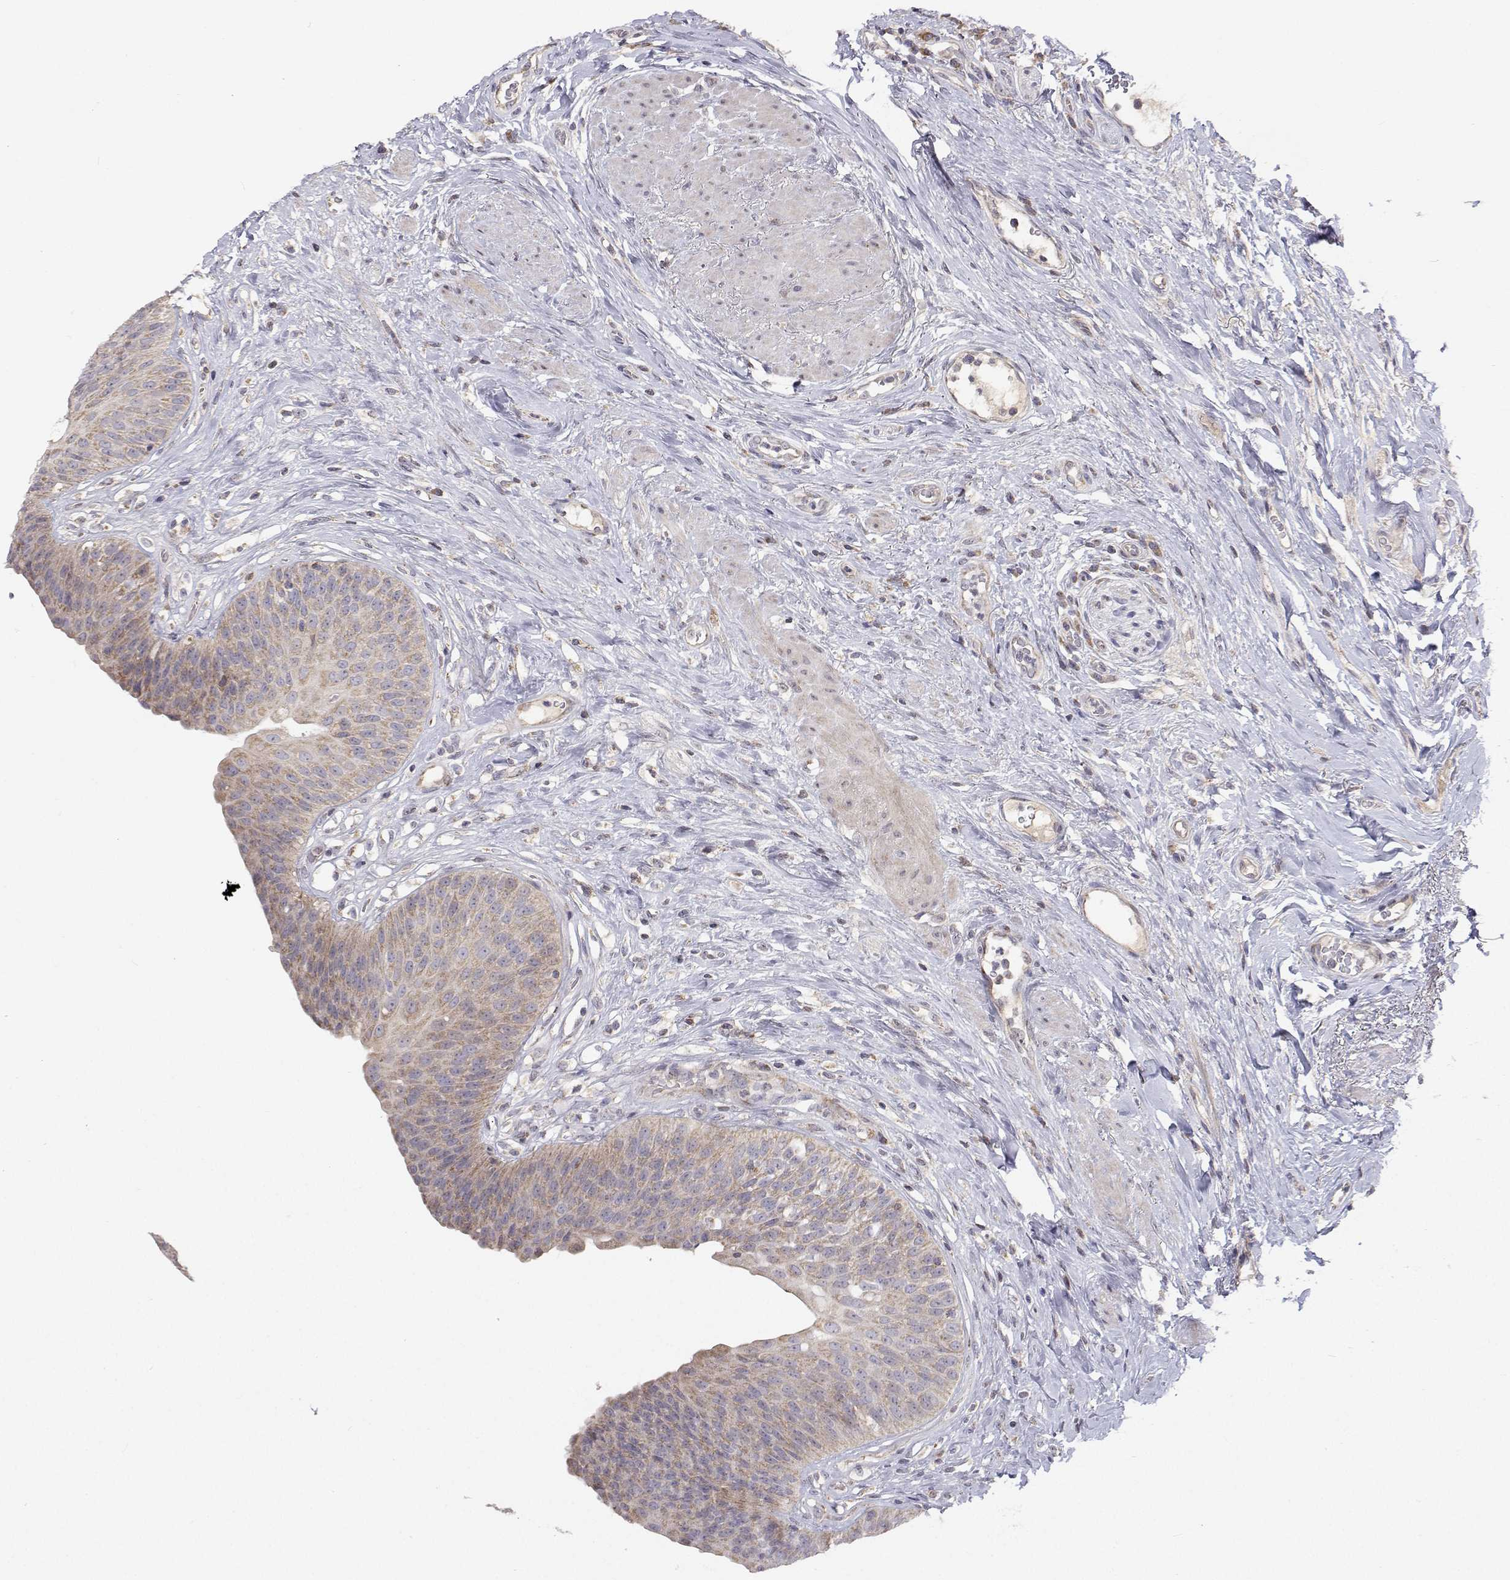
{"staining": {"intensity": "weak", "quantity": ">75%", "location": "cytoplasmic/membranous"}, "tissue": "urinary bladder", "cell_type": "Urothelial cells", "image_type": "normal", "snomed": [{"axis": "morphology", "description": "Normal tissue, NOS"}, {"axis": "topography", "description": "Urinary bladder"}], "caption": "Immunohistochemical staining of unremarkable human urinary bladder shows low levels of weak cytoplasmic/membranous staining in about >75% of urothelial cells.", "gene": "MRPL3", "patient": {"sex": "female", "age": 56}}